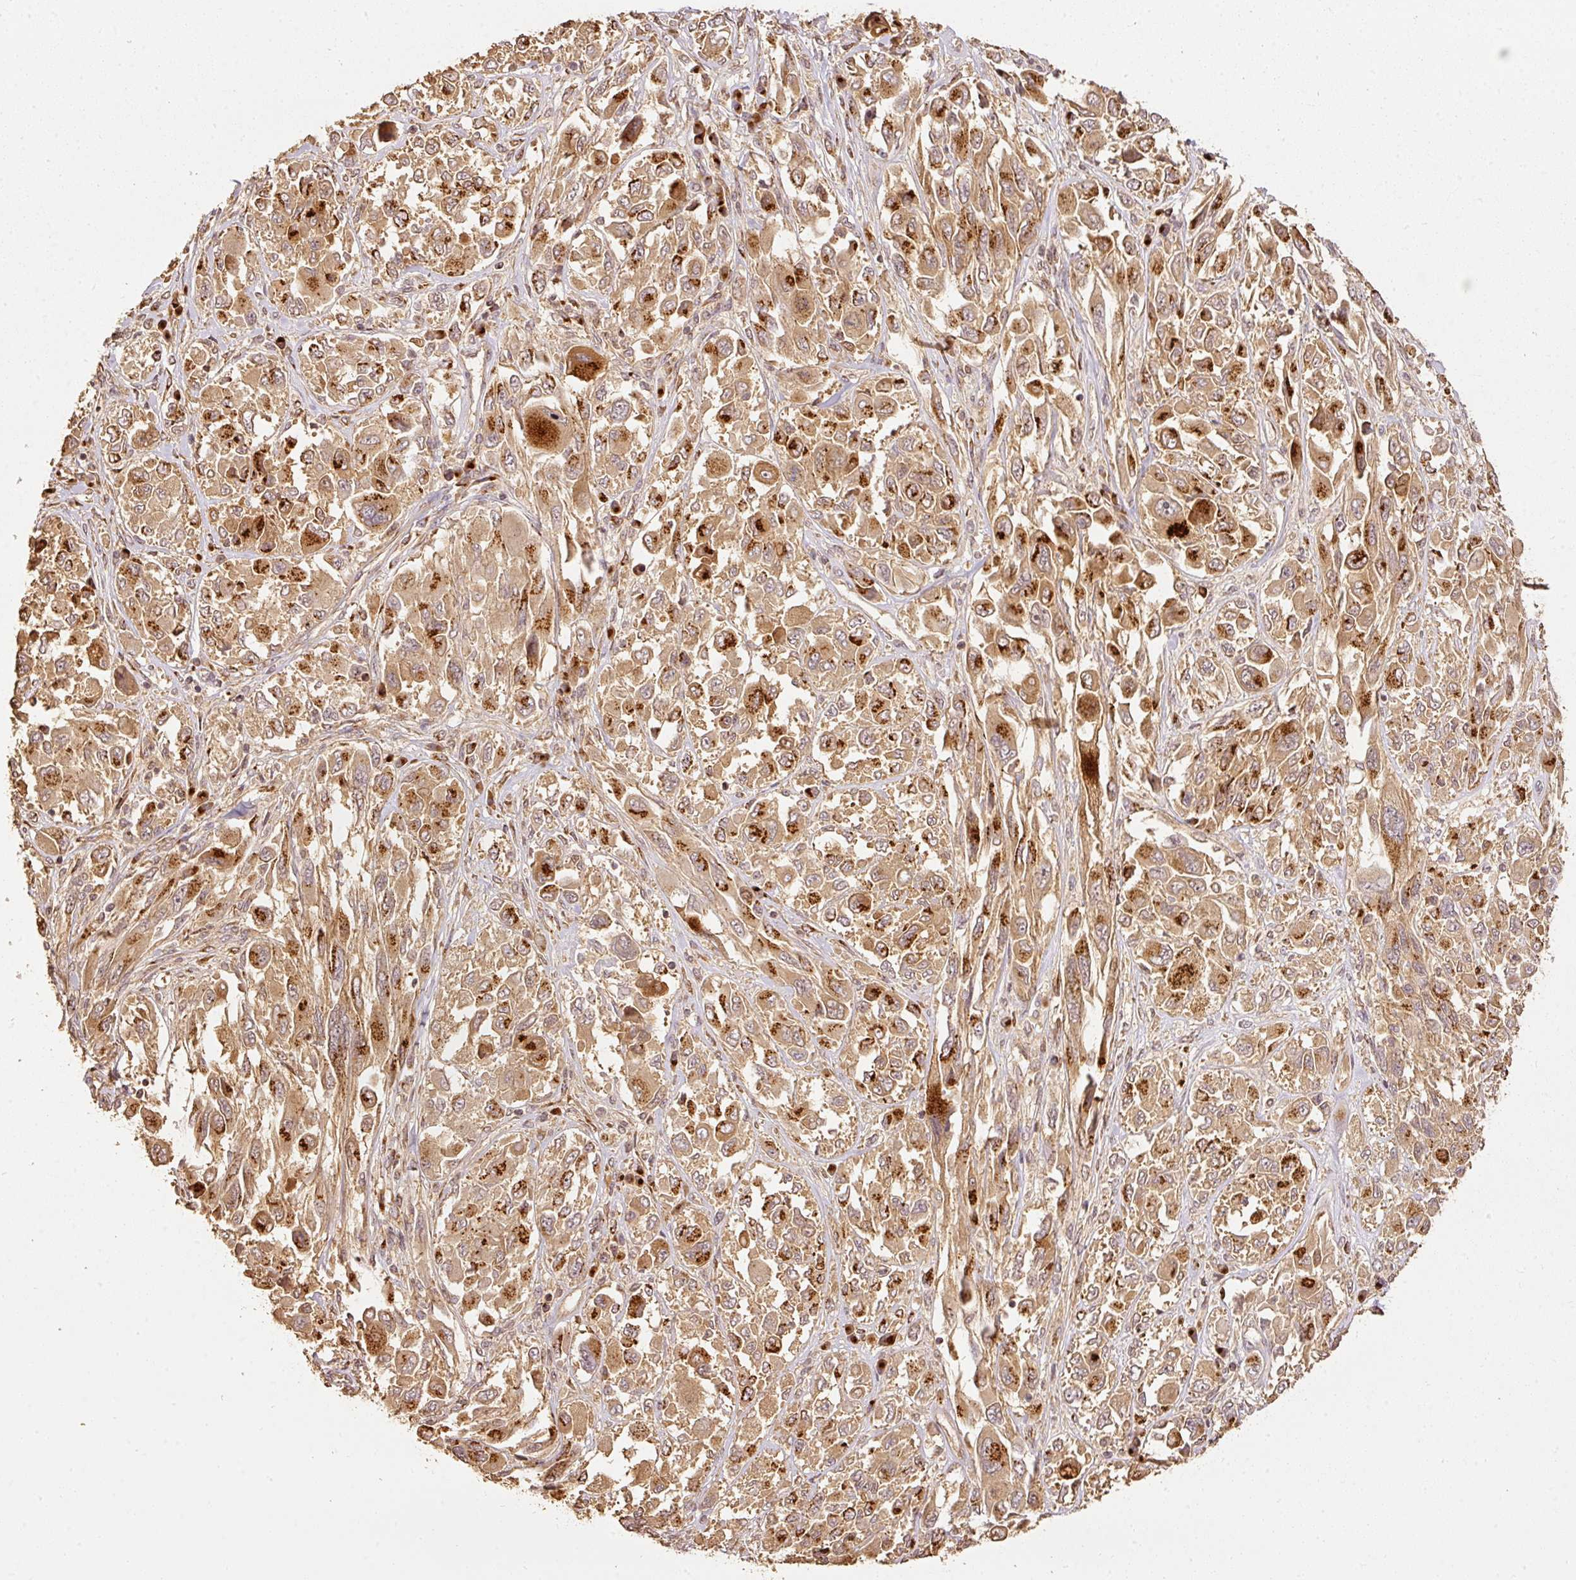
{"staining": {"intensity": "strong", "quantity": ">75%", "location": "cytoplasmic/membranous"}, "tissue": "melanoma", "cell_type": "Tumor cells", "image_type": "cancer", "snomed": [{"axis": "morphology", "description": "Malignant melanoma, NOS"}, {"axis": "topography", "description": "Skin"}], "caption": "Protein expression analysis of human melanoma reveals strong cytoplasmic/membranous staining in about >75% of tumor cells.", "gene": "FUT8", "patient": {"sex": "female", "age": 91}}